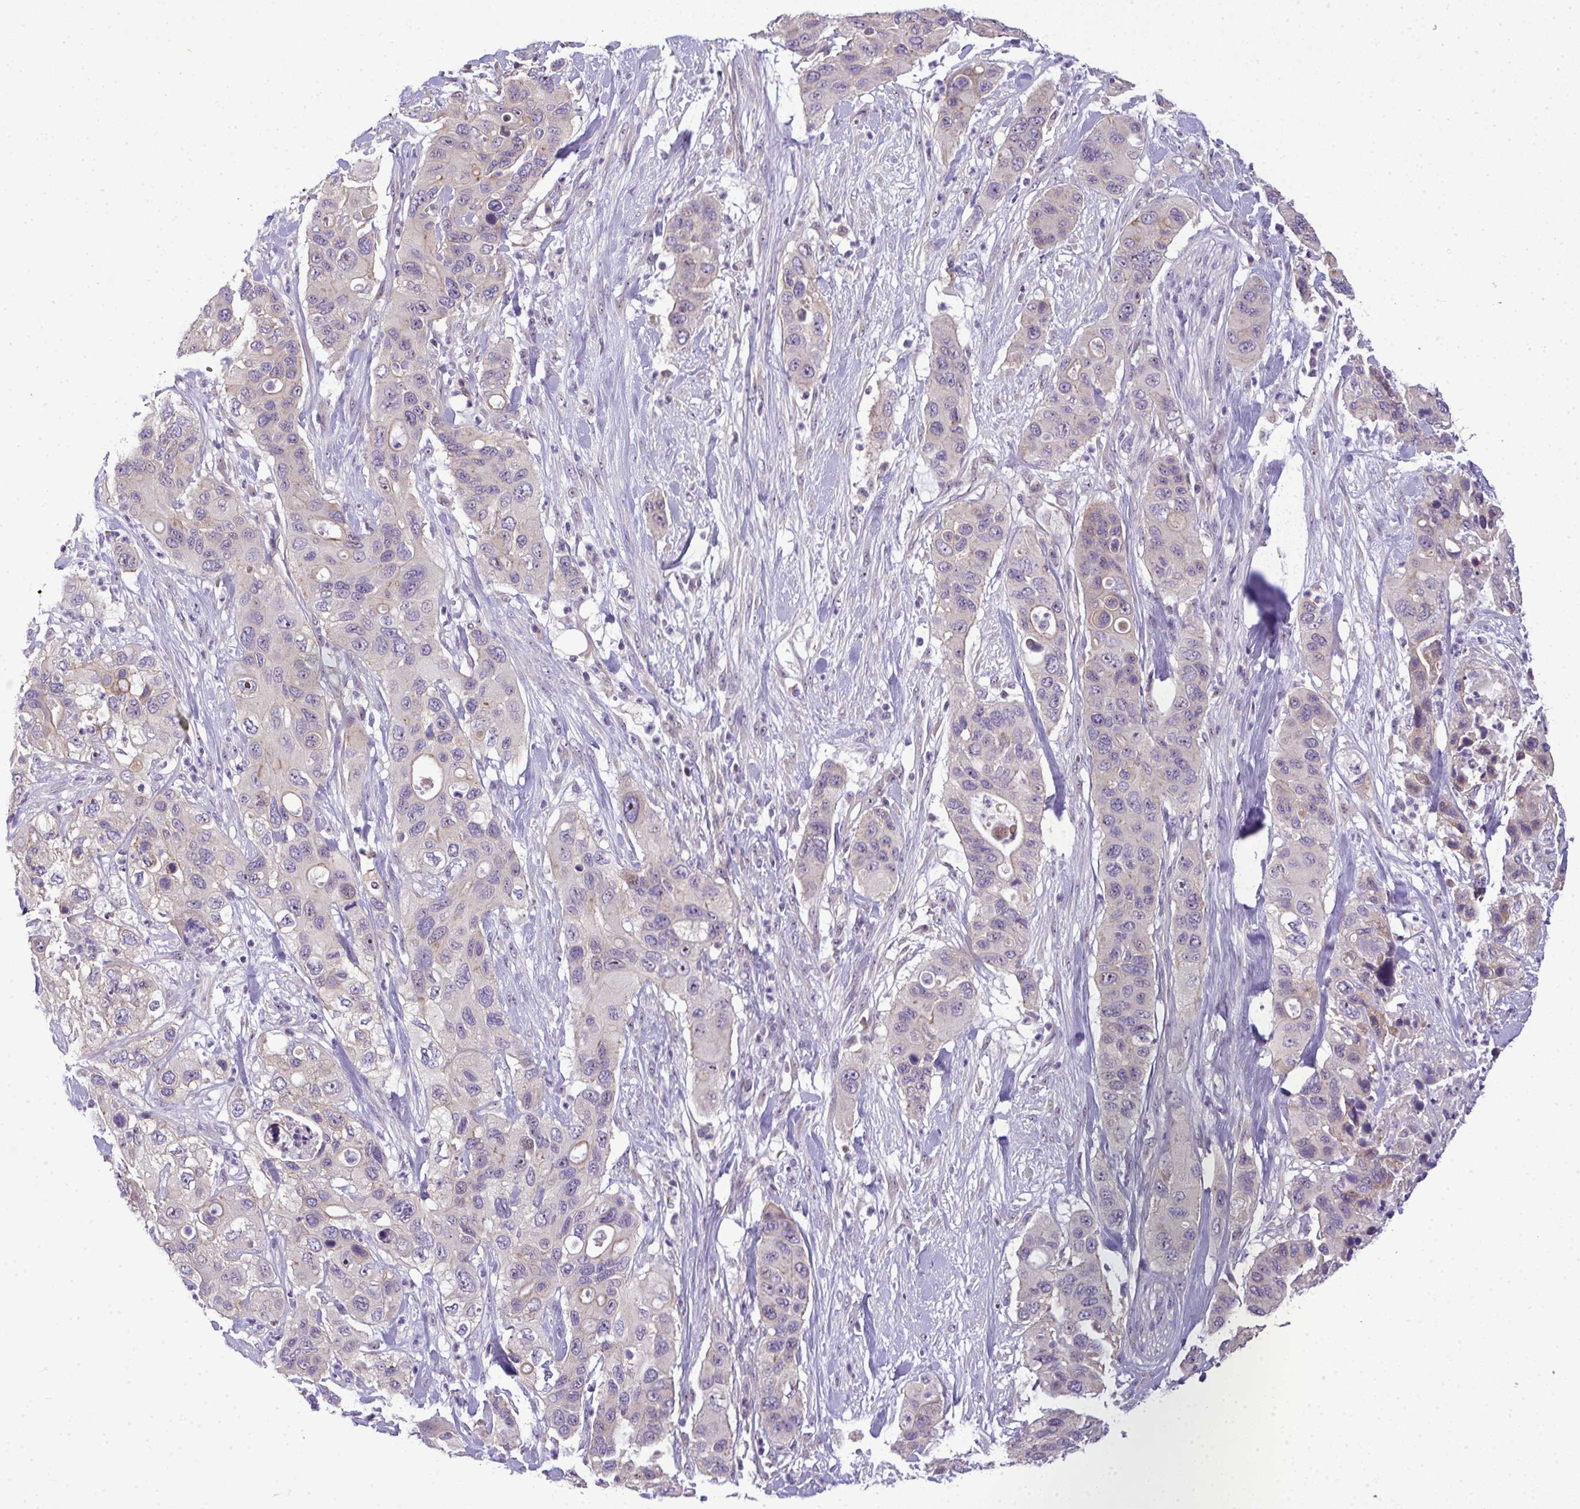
{"staining": {"intensity": "weak", "quantity": "<25%", "location": "nuclear"}, "tissue": "pancreatic cancer", "cell_type": "Tumor cells", "image_type": "cancer", "snomed": [{"axis": "morphology", "description": "Adenocarcinoma, NOS"}, {"axis": "topography", "description": "Pancreas"}], "caption": "This photomicrograph is of pancreatic cancer stained with immunohistochemistry (IHC) to label a protein in brown with the nuclei are counter-stained blue. There is no expression in tumor cells.", "gene": "NT5C1A", "patient": {"sex": "female", "age": 71}}